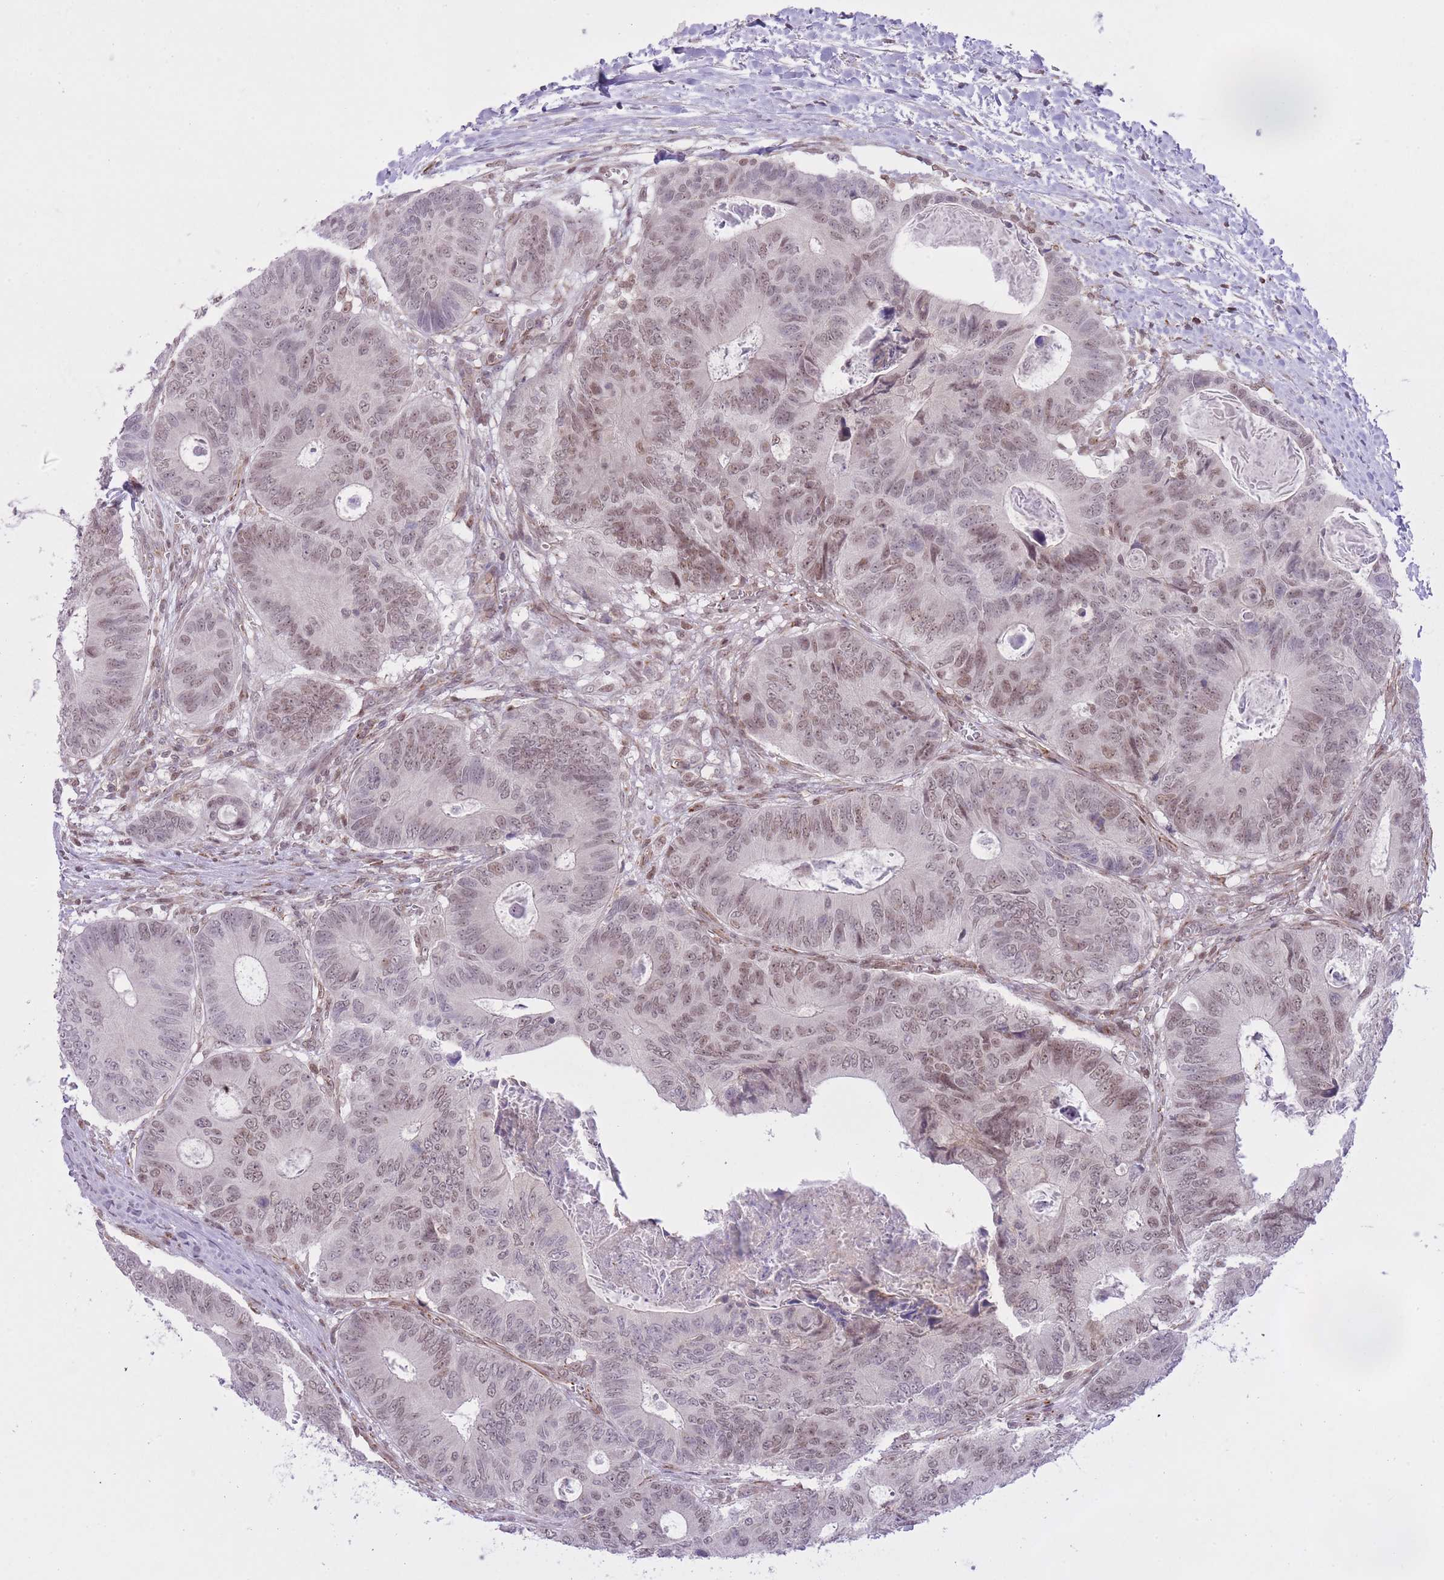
{"staining": {"intensity": "weak", "quantity": "25%-75%", "location": "nuclear"}, "tissue": "colorectal cancer", "cell_type": "Tumor cells", "image_type": "cancer", "snomed": [{"axis": "morphology", "description": "Adenocarcinoma, NOS"}, {"axis": "topography", "description": "Colon"}], "caption": "A photomicrograph of human colorectal cancer stained for a protein displays weak nuclear brown staining in tumor cells. (DAB IHC with brightfield microscopy, high magnification).", "gene": "ELL", "patient": {"sex": "male", "age": 85}}